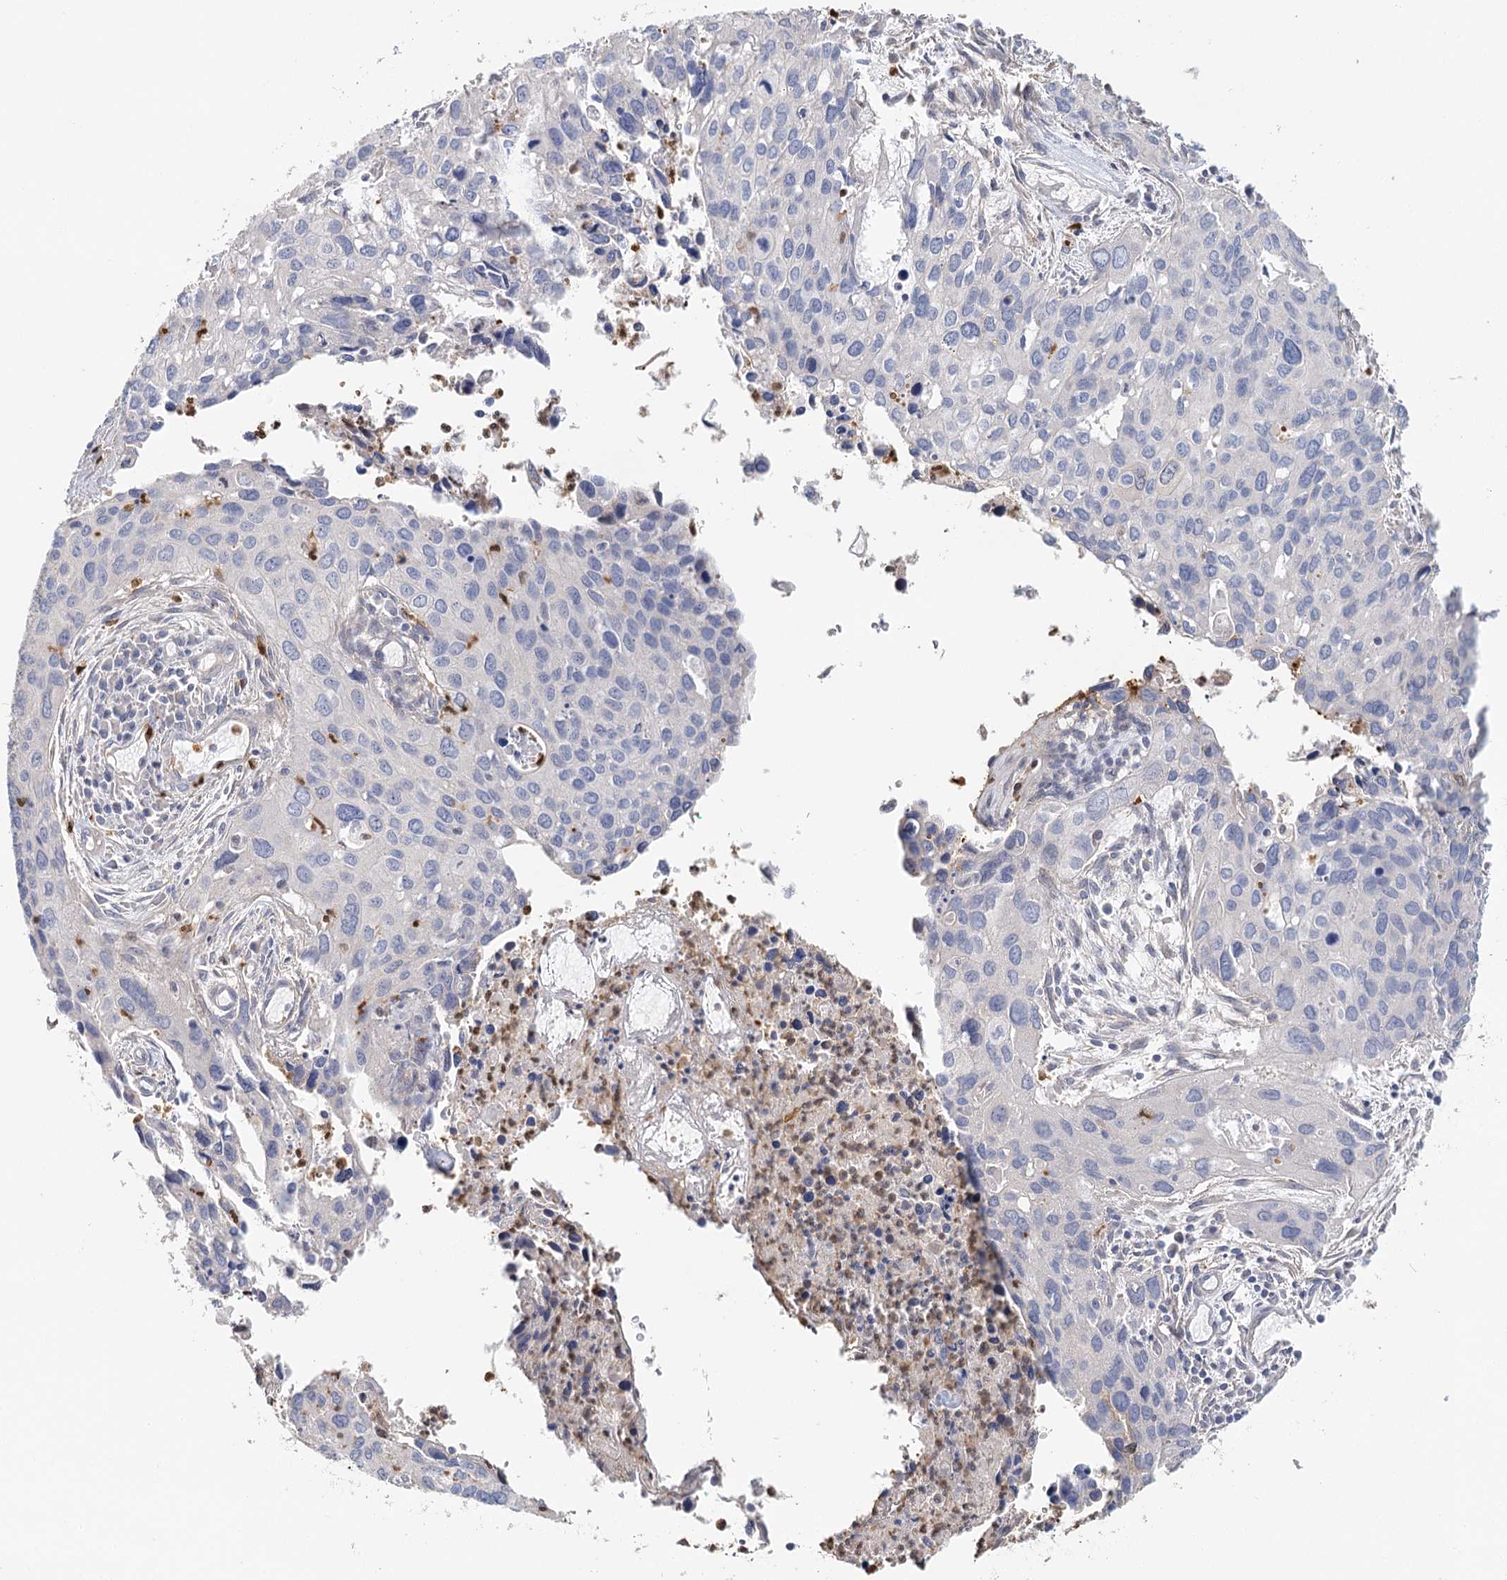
{"staining": {"intensity": "negative", "quantity": "none", "location": "none"}, "tissue": "cervical cancer", "cell_type": "Tumor cells", "image_type": "cancer", "snomed": [{"axis": "morphology", "description": "Squamous cell carcinoma, NOS"}, {"axis": "topography", "description": "Cervix"}], "caption": "An image of cervical cancer stained for a protein reveals no brown staining in tumor cells.", "gene": "EPB41L5", "patient": {"sex": "female", "age": 55}}